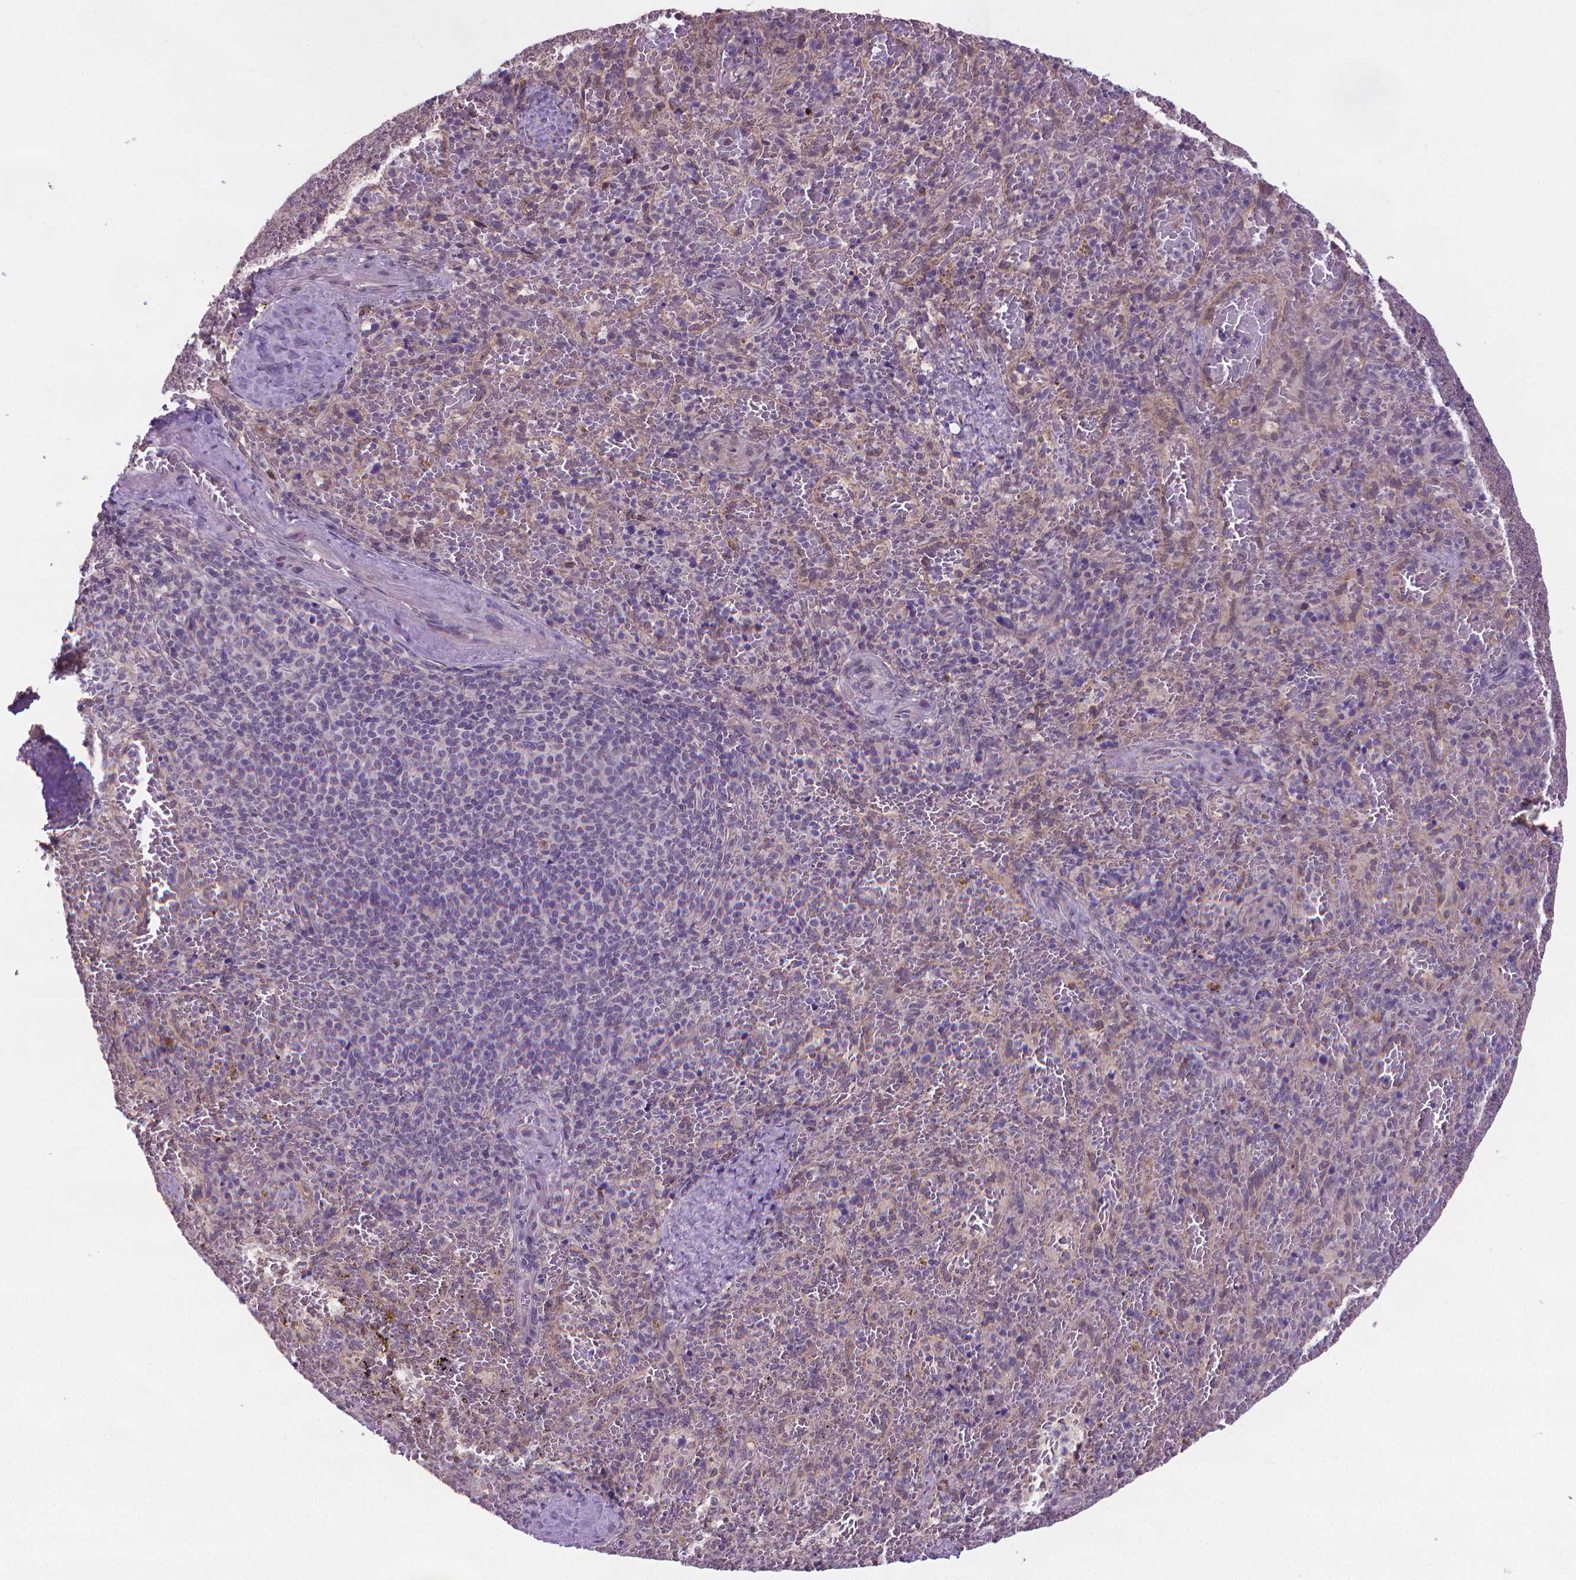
{"staining": {"intensity": "negative", "quantity": "none", "location": "none"}, "tissue": "spleen", "cell_type": "Cells in red pulp", "image_type": "normal", "snomed": [{"axis": "morphology", "description": "Normal tissue, NOS"}, {"axis": "topography", "description": "Spleen"}], "caption": "Immunohistochemistry (IHC) histopathology image of normal spleen: spleen stained with DAB (3,3'-diaminobenzidine) demonstrates no significant protein staining in cells in red pulp. (Brightfield microscopy of DAB immunohistochemistry at high magnification).", "gene": "GPR63", "patient": {"sex": "female", "age": 50}}